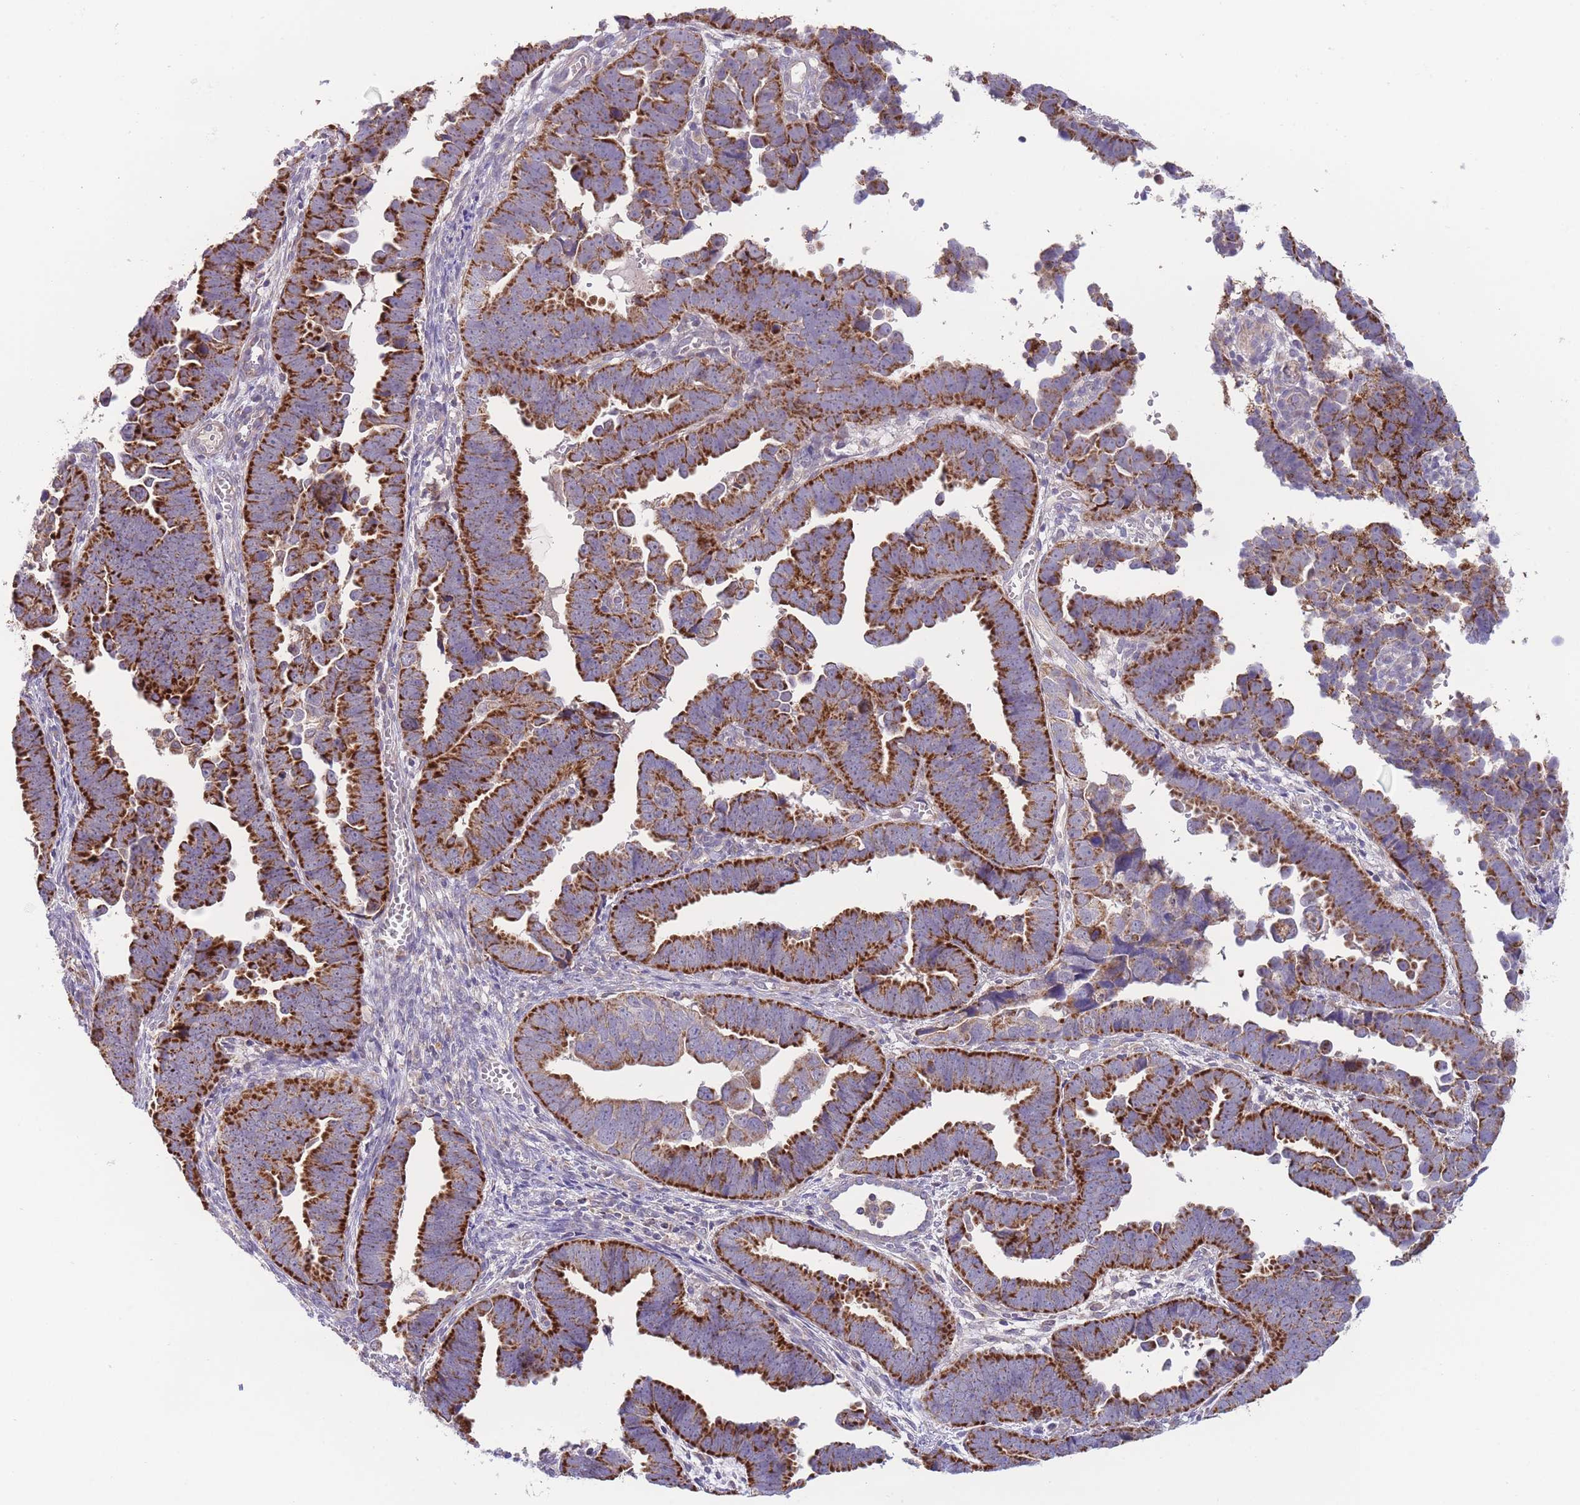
{"staining": {"intensity": "strong", "quantity": ">75%", "location": "cytoplasmic/membranous"}, "tissue": "endometrial cancer", "cell_type": "Tumor cells", "image_type": "cancer", "snomed": [{"axis": "morphology", "description": "Adenocarcinoma, NOS"}, {"axis": "topography", "description": "Endometrium"}], "caption": "Strong cytoplasmic/membranous staining for a protein is seen in approximately >75% of tumor cells of endometrial cancer using immunohistochemistry.", "gene": "SLC25A42", "patient": {"sex": "female", "age": 75}}